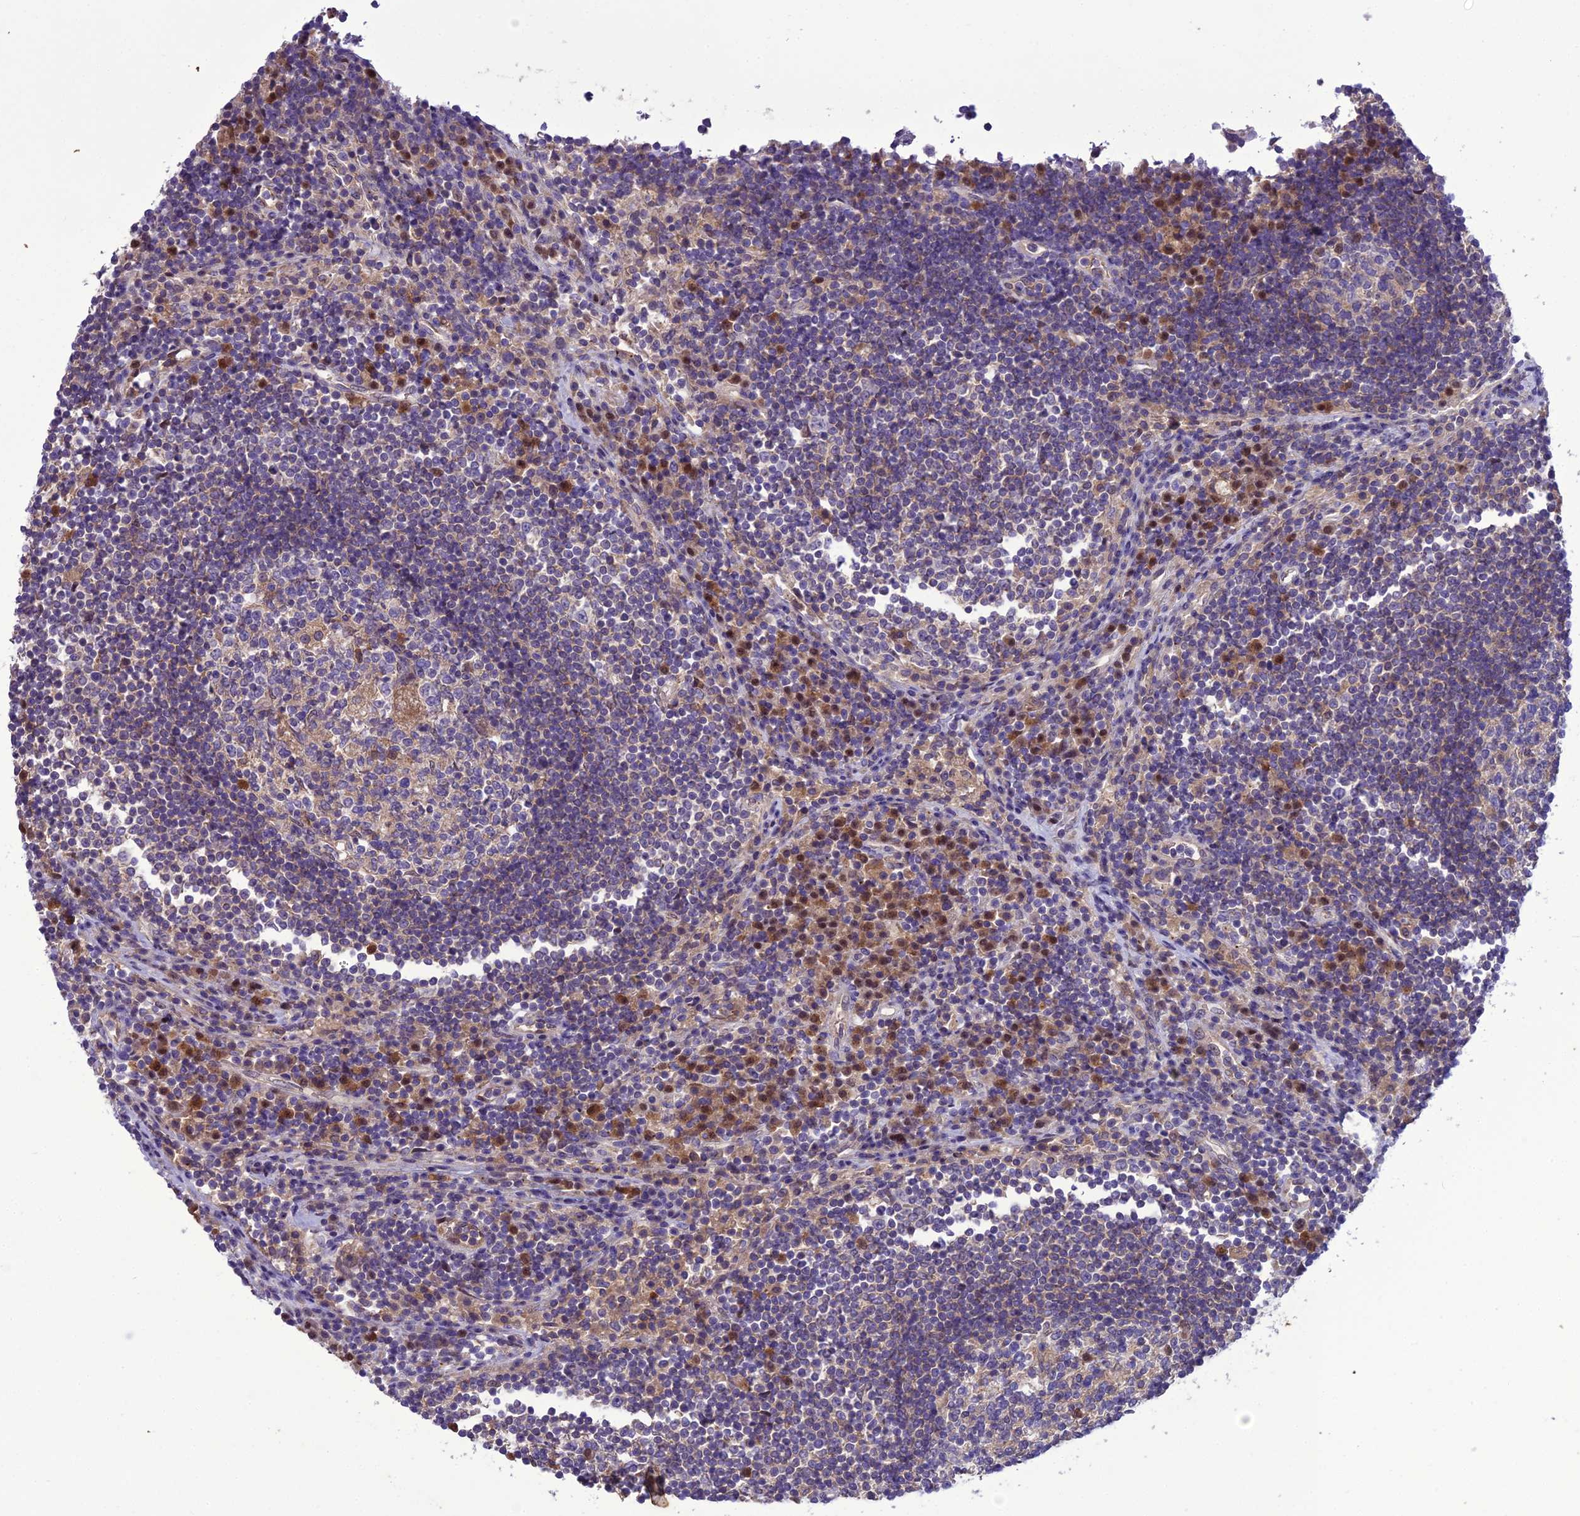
{"staining": {"intensity": "negative", "quantity": "none", "location": "none"}, "tissue": "lymph node", "cell_type": "Germinal center cells", "image_type": "normal", "snomed": [{"axis": "morphology", "description": "Normal tissue, NOS"}, {"axis": "topography", "description": "Lymph node"}], "caption": "This is a photomicrograph of IHC staining of unremarkable lymph node, which shows no staining in germinal center cells.", "gene": "BORCS6", "patient": {"sex": "female", "age": 53}}